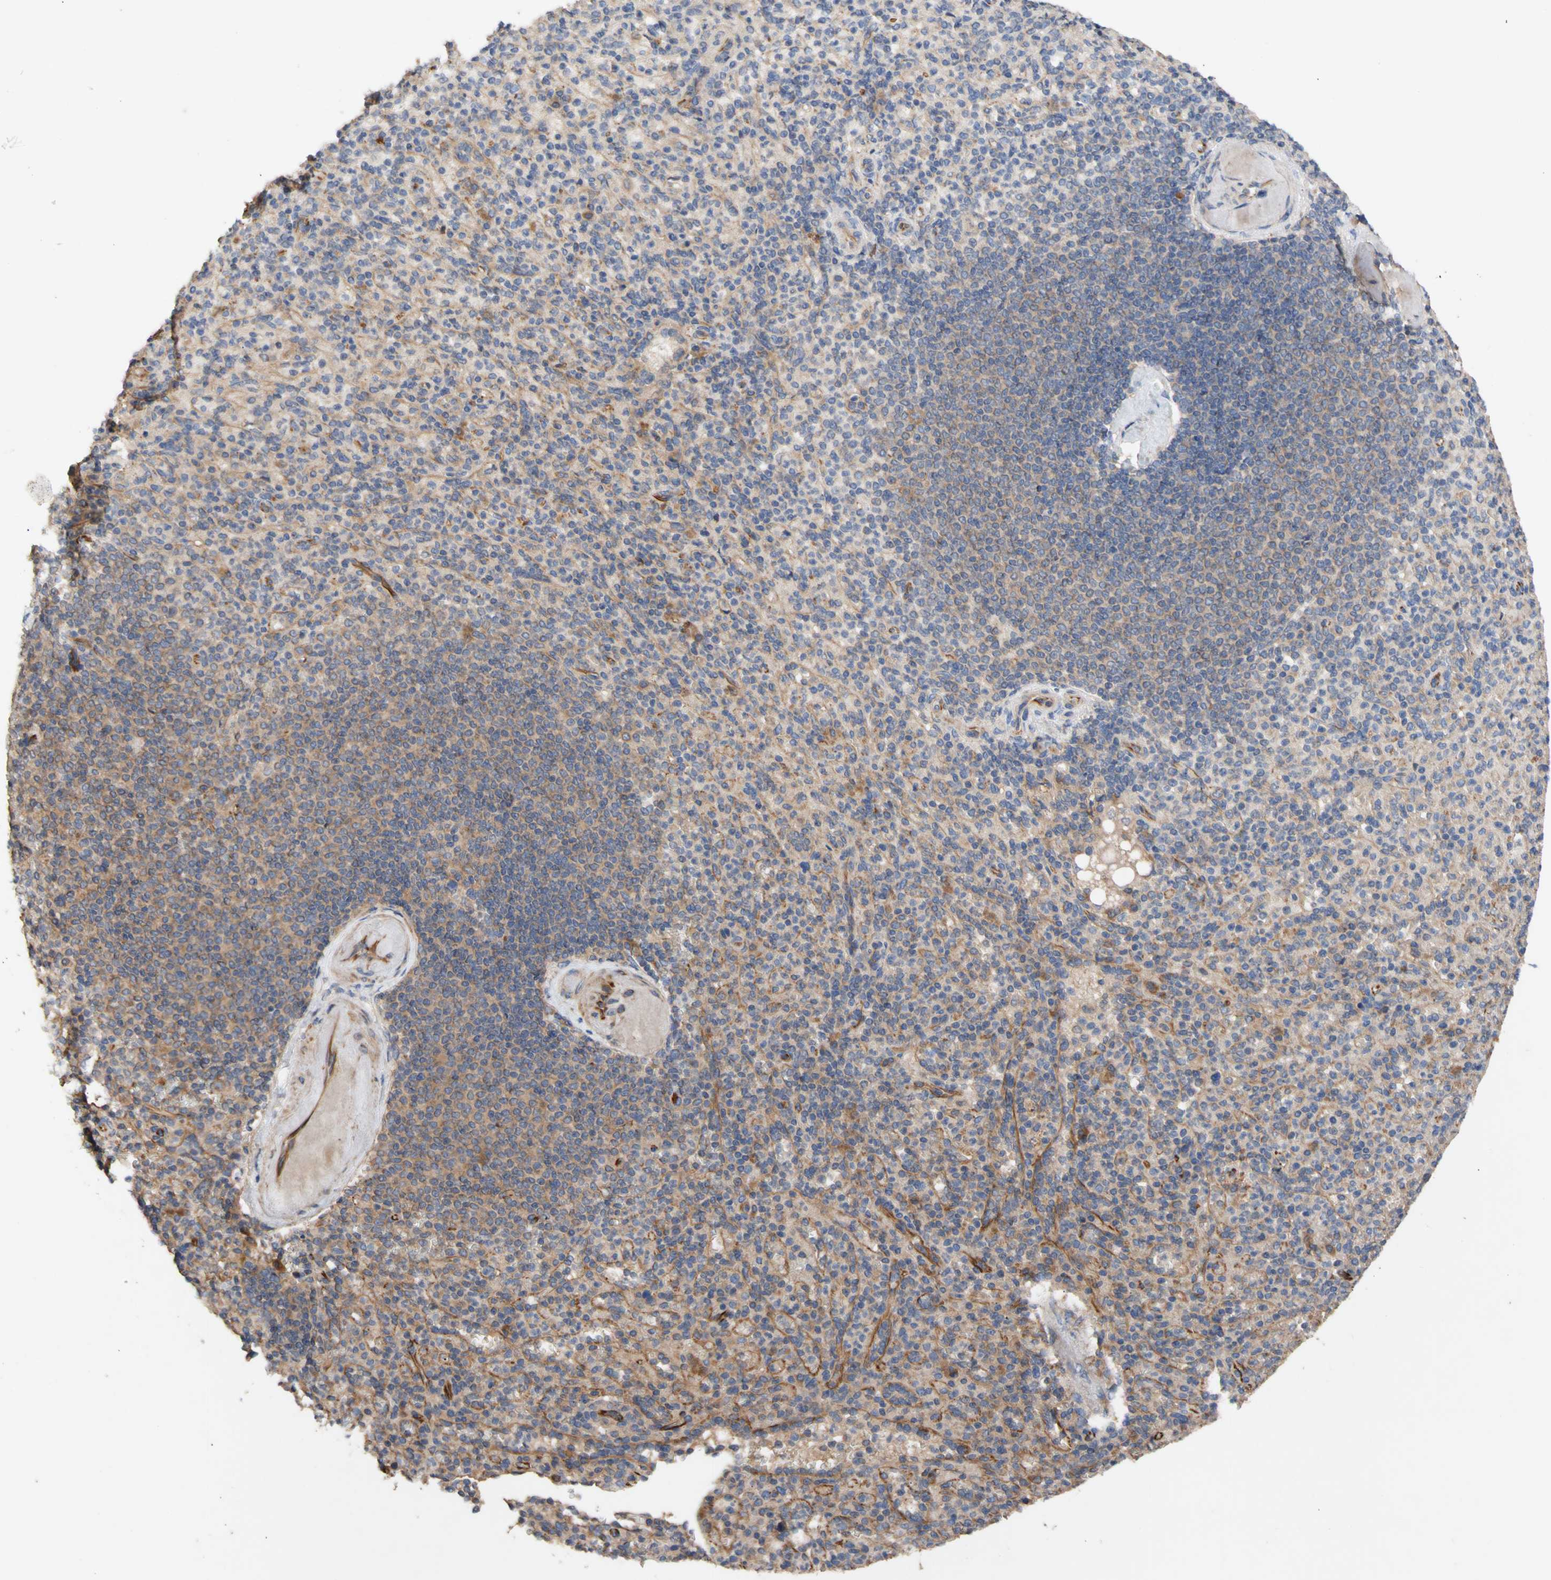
{"staining": {"intensity": "weak", "quantity": "<25%", "location": "cytoplasmic/membranous"}, "tissue": "spleen", "cell_type": "Cells in red pulp", "image_type": "normal", "snomed": [{"axis": "morphology", "description": "Normal tissue, NOS"}, {"axis": "topography", "description": "Spleen"}], "caption": "Spleen stained for a protein using immunohistochemistry reveals no positivity cells in red pulp.", "gene": "EIF2S3", "patient": {"sex": "female", "age": 74}}